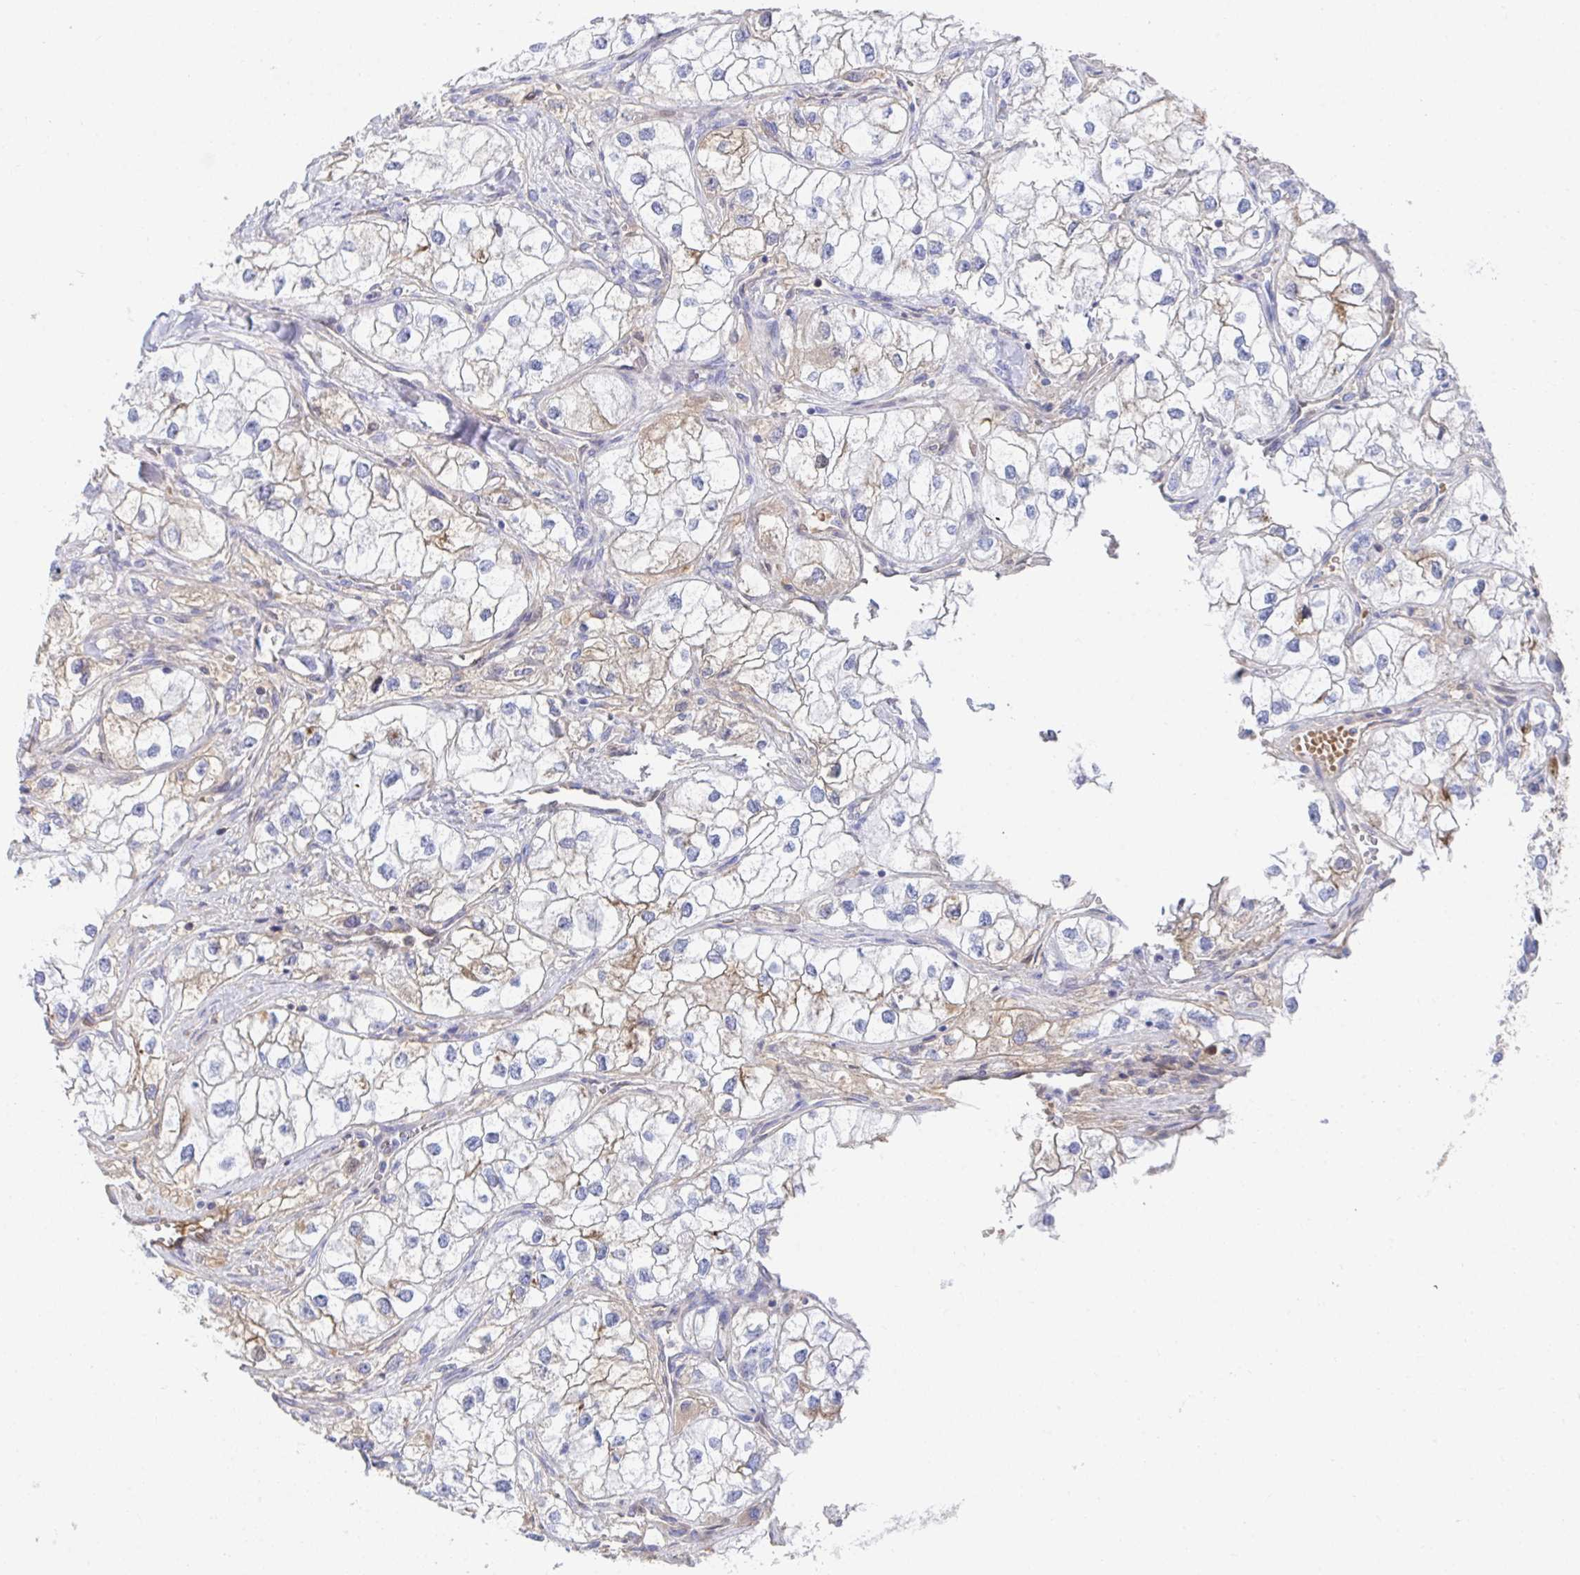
{"staining": {"intensity": "weak", "quantity": "25%-75%", "location": "cytoplasmic/membranous"}, "tissue": "renal cancer", "cell_type": "Tumor cells", "image_type": "cancer", "snomed": [{"axis": "morphology", "description": "Adenocarcinoma, NOS"}, {"axis": "topography", "description": "Kidney"}], "caption": "The histopathology image exhibits immunohistochemical staining of renal cancer. There is weak cytoplasmic/membranous expression is identified in about 25%-75% of tumor cells.", "gene": "TNFAIP6", "patient": {"sex": "male", "age": 59}}